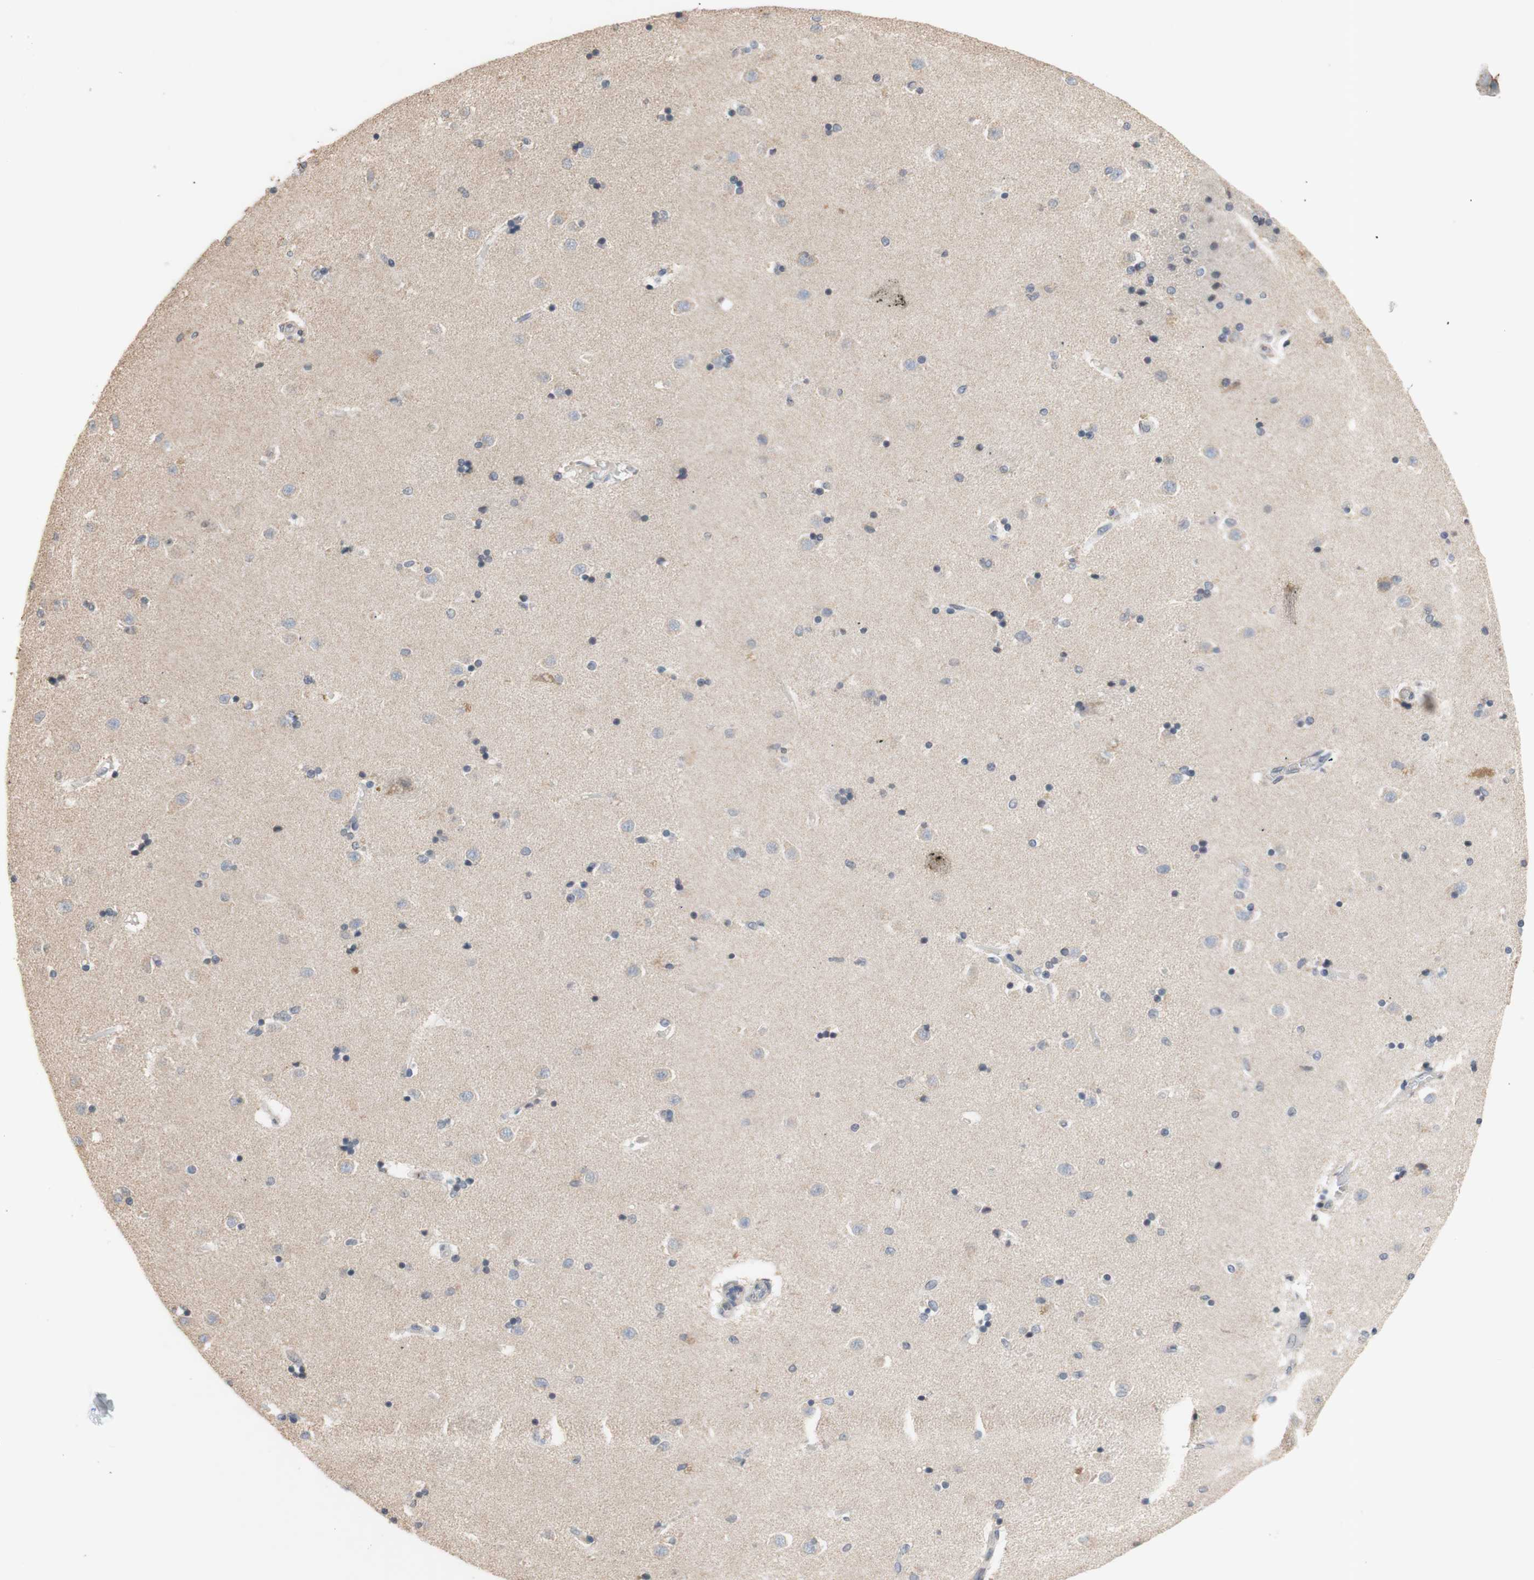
{"staining": {"intensity": "weak", "quantity": "25%-75%", "location": "cytoplasmic/membranous"}, "tissue": "caudate", "cell_type": "Glial cells", "image_type": "normal", "snomed": [{"axis": "morphology", "description": "Normal tissue, NOS"}, {"axis": "topography", "description": "Lateral ventricle wall"}], "caption": "Unremarkable caudate shows weak cytoplasmic/membranous positivity in about 25%-75% of glial cells, visualized by immunohistochemistry.", "gene": "PTGIS", "patient": {"sex": "female", "age": 54}}